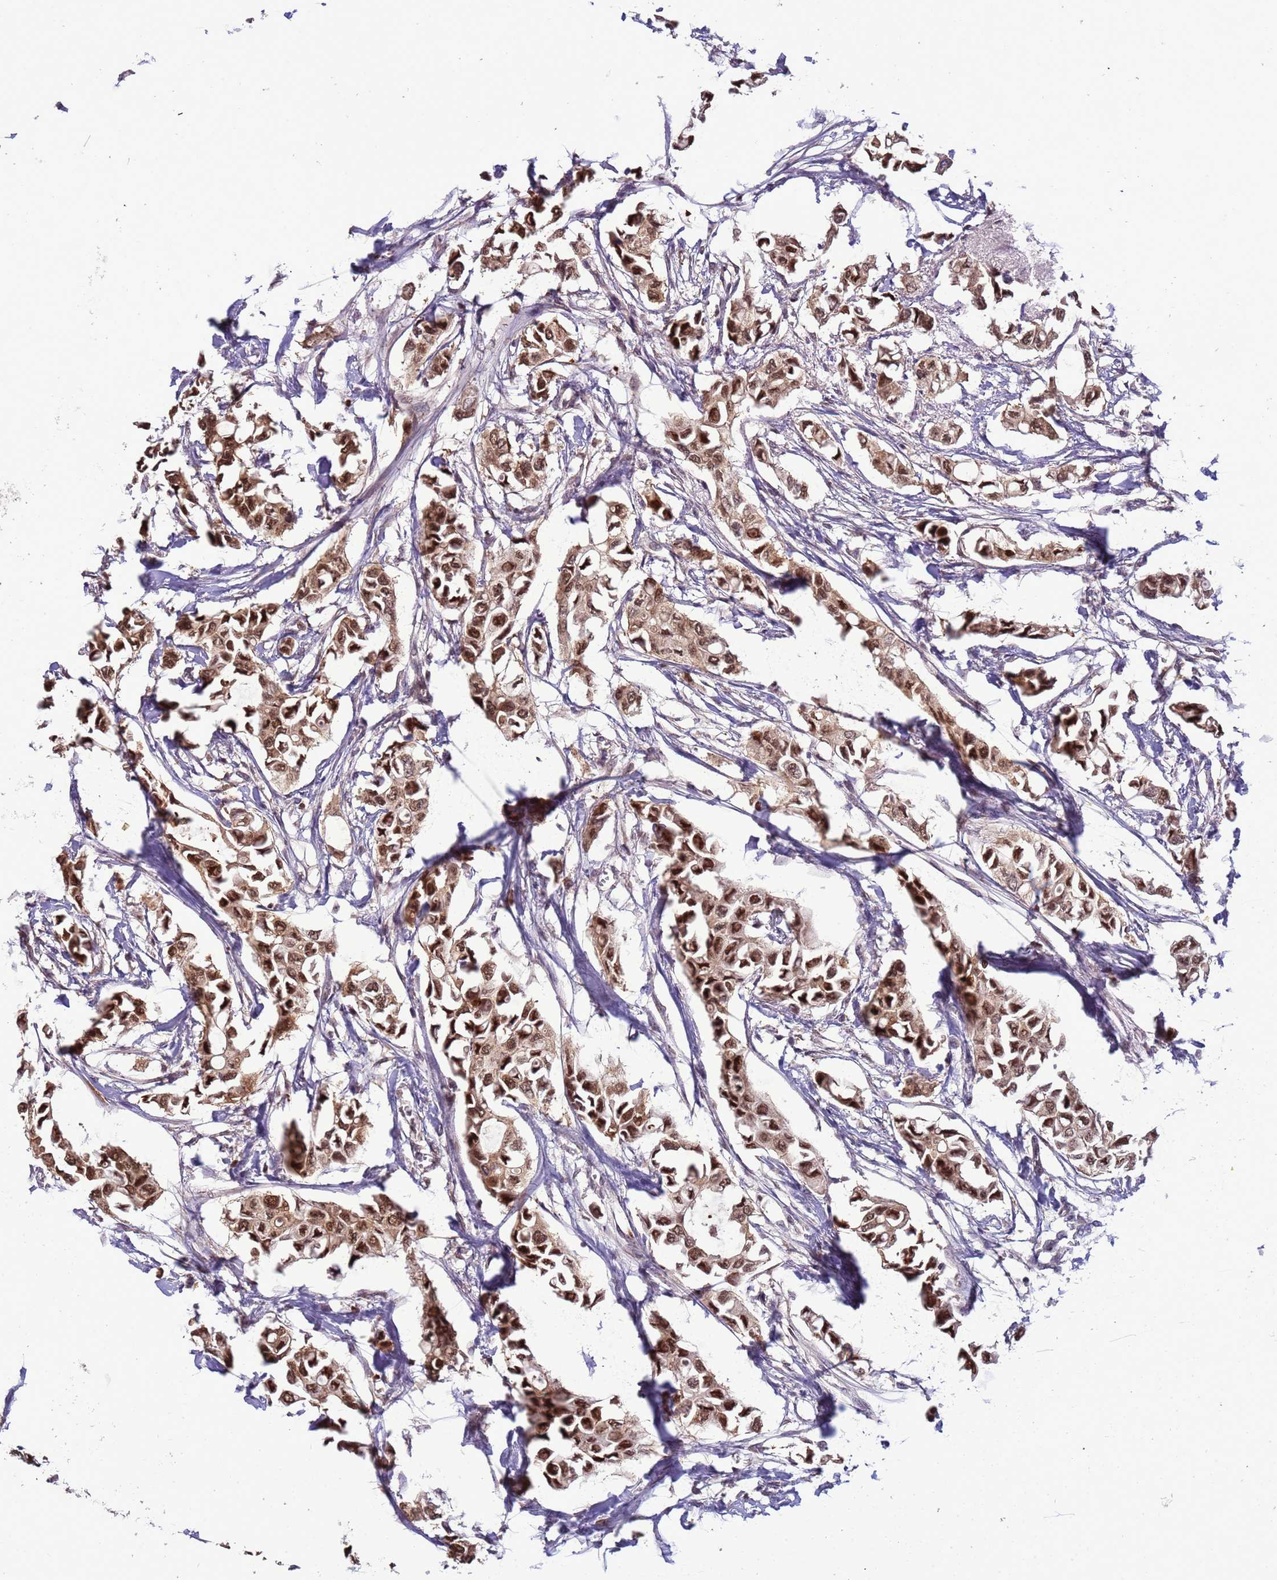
{"staining": {"intensity": "strong", "quantity": ">75%", "location": "nuclear"}, "tissue": "breast cancer", "cell_type": "Tumor cells", "image_type": "cancer", "snomed": [{"axis": "morphology", "description": "Duct carcinoma"}, {"axis": "topography", "description": "Breast"}], "caption": "A photomicrograph of human breast cancer (invasive ductal carcinoma) stained for a protein displays strong nuclear brown staining in tumor cells. The staining is performed using DAB brown chromogen to label protein expression. The nuclei are counter-stained blue using hematoxylin.", "gene": "ZBTB5", "patient": {"sex": "female", "age": 41}}